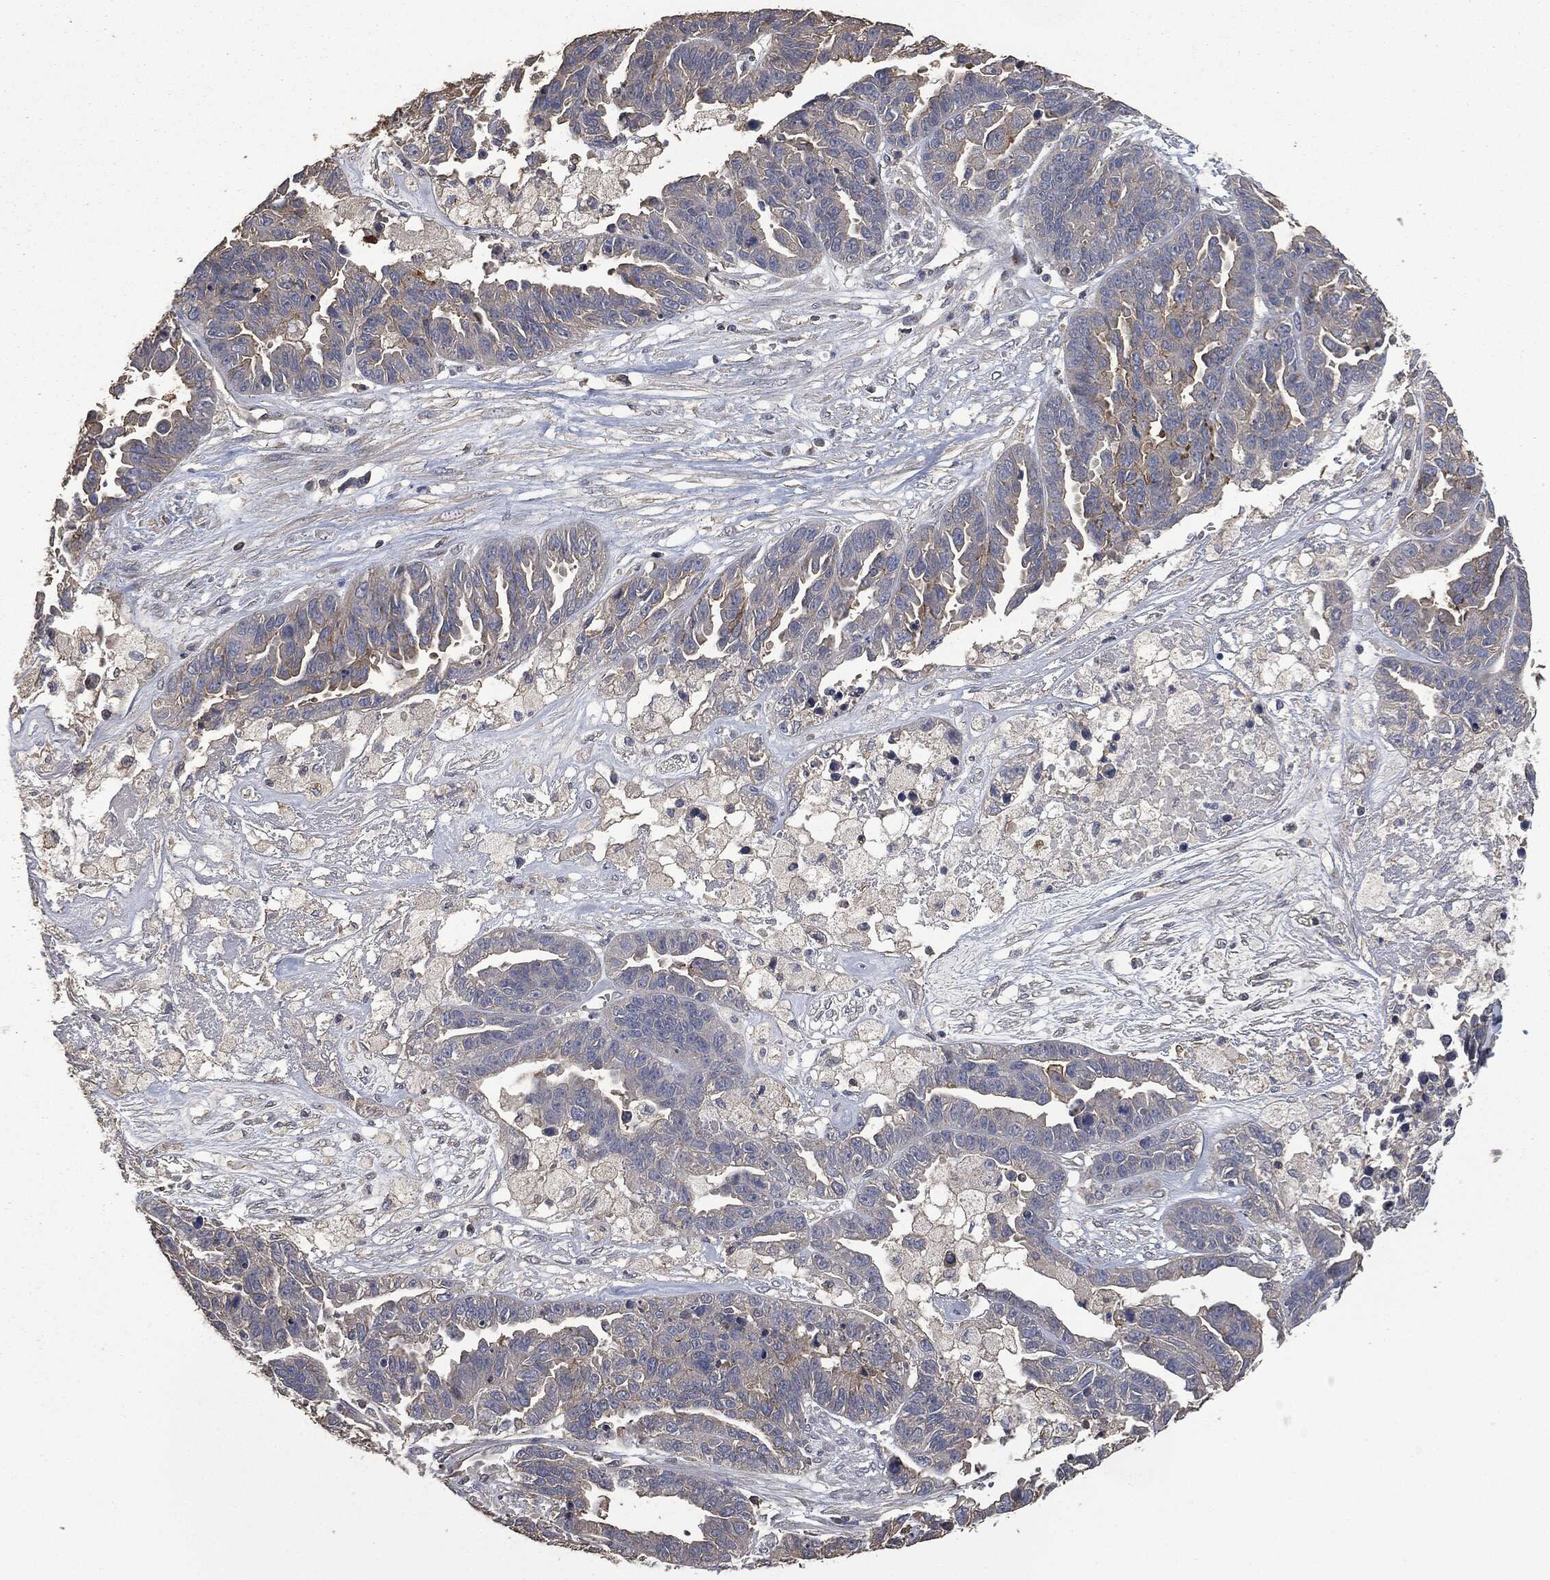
{"staining": {"intensity": "negative", "quantity": "none", "location": "none"}, "tissue": "ovarian cancer", "cell_type": "Tumor cells", "image_type": "cancer", "snomed": [{"axis": "morphology", "description": "Cystadenocarcinoma, serous, NOS"}, {"axis": "topography", "description": "Ovary"}], "caption": "DAB (3,3'-diaminobenzidine) immunohistochemical staining of ovarian serous cystadenocarcinoma displays no significant expression in tumor cells.", "gene": "MSLN", "patient": {"sex": "female", "age": 87}}